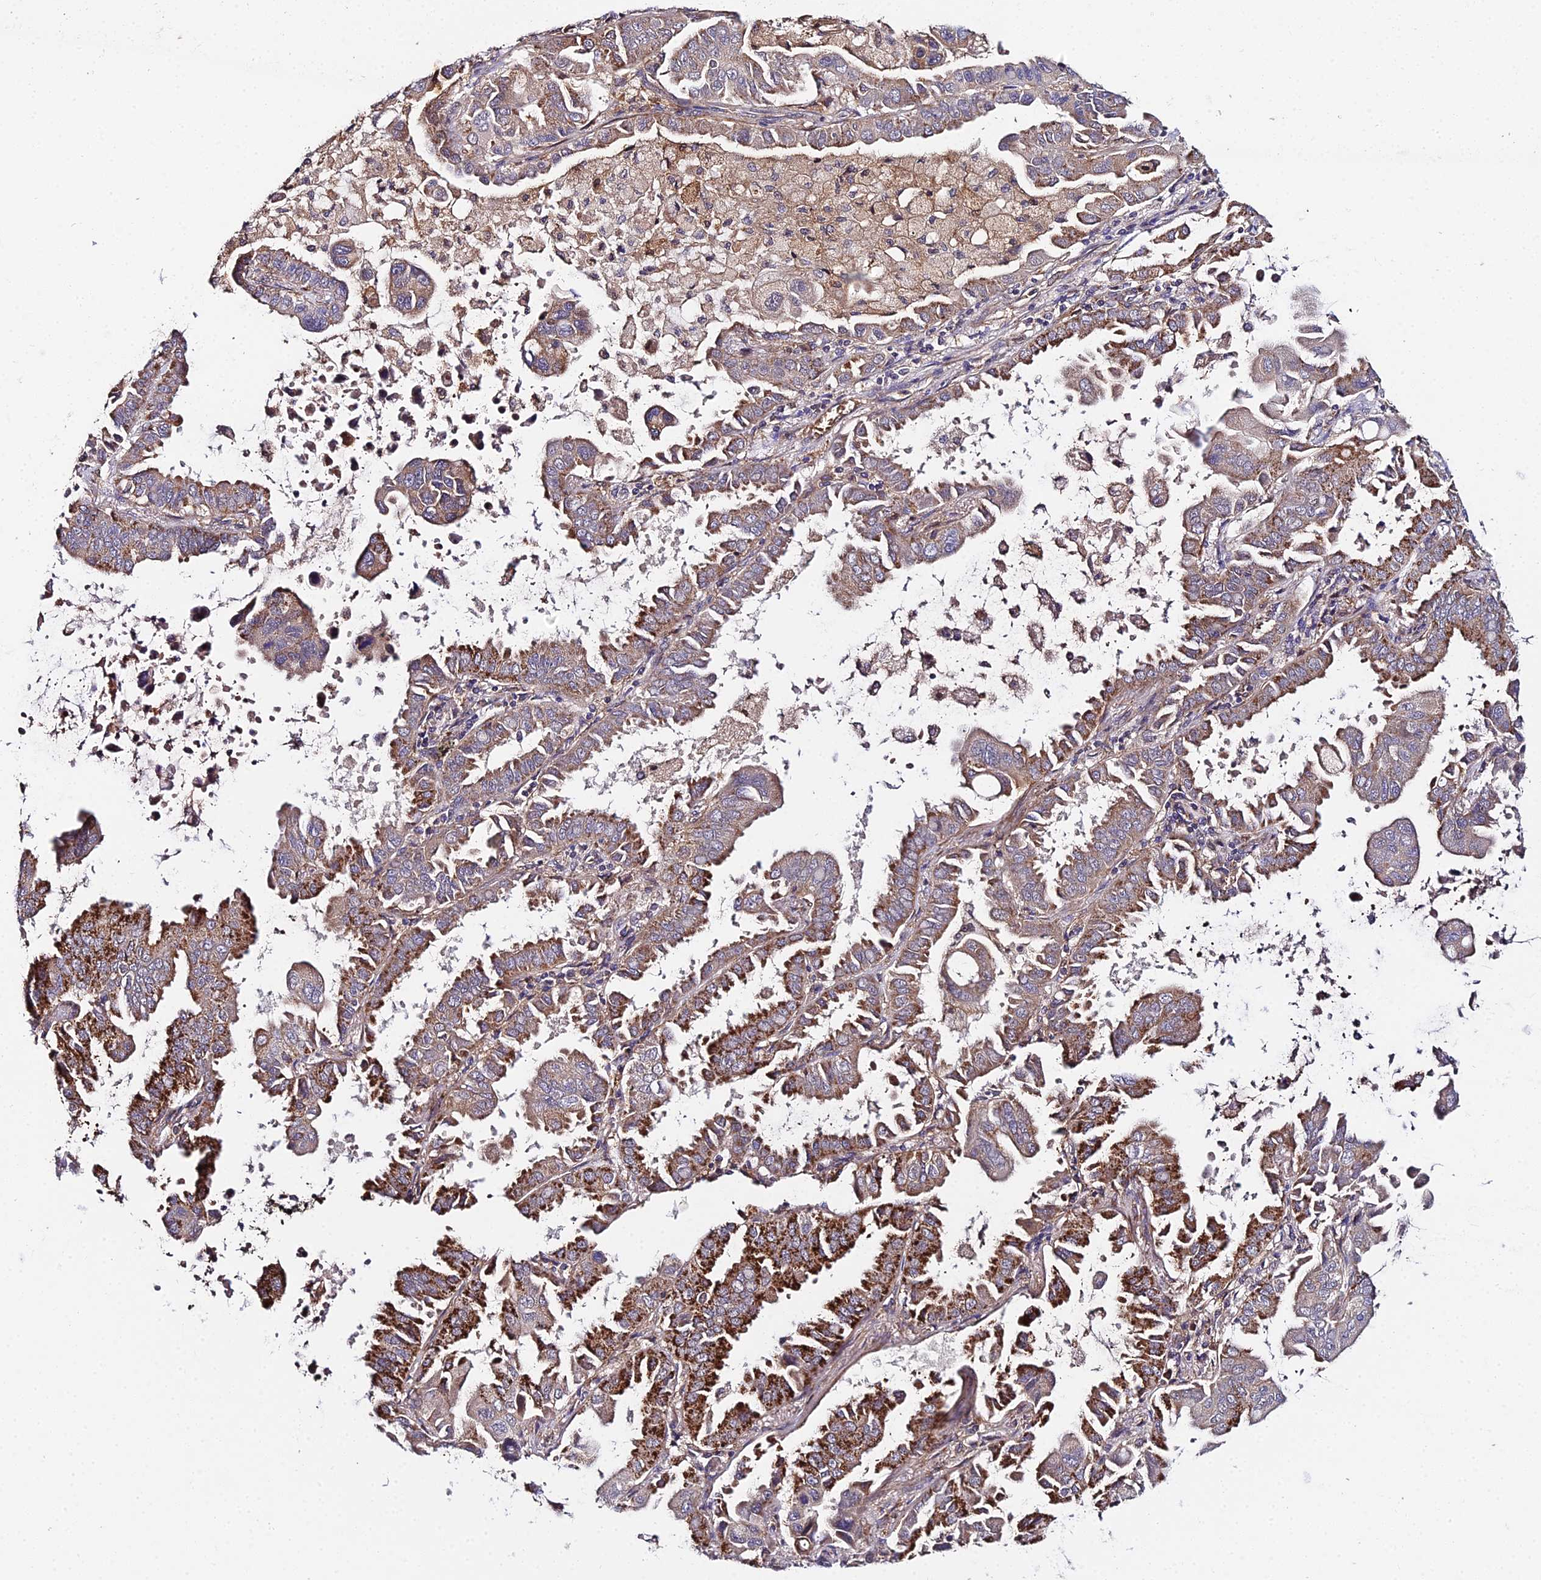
{"staining": {"intensity": "strong", "quantity": "25%-75%", "location": "cytoplasmic/membranous"}, "tissue": "lung cancer", "cell_type": "Tumor cells", "image_type": "cancer", "snomed": [{"axis": "morphology", "description": "Adenocarcinoma, NOS"}, {"axis": "topography", "description": "Lung"}], "caption": "Human lung cancer (adenocarcinoma) stained with a brown dye displays strong cytoplasmic/membranous positive expression in about 25%-75% of tumor cells.", "gene": "ZBED8", "patient": {"sex": "male", "age": 64}}